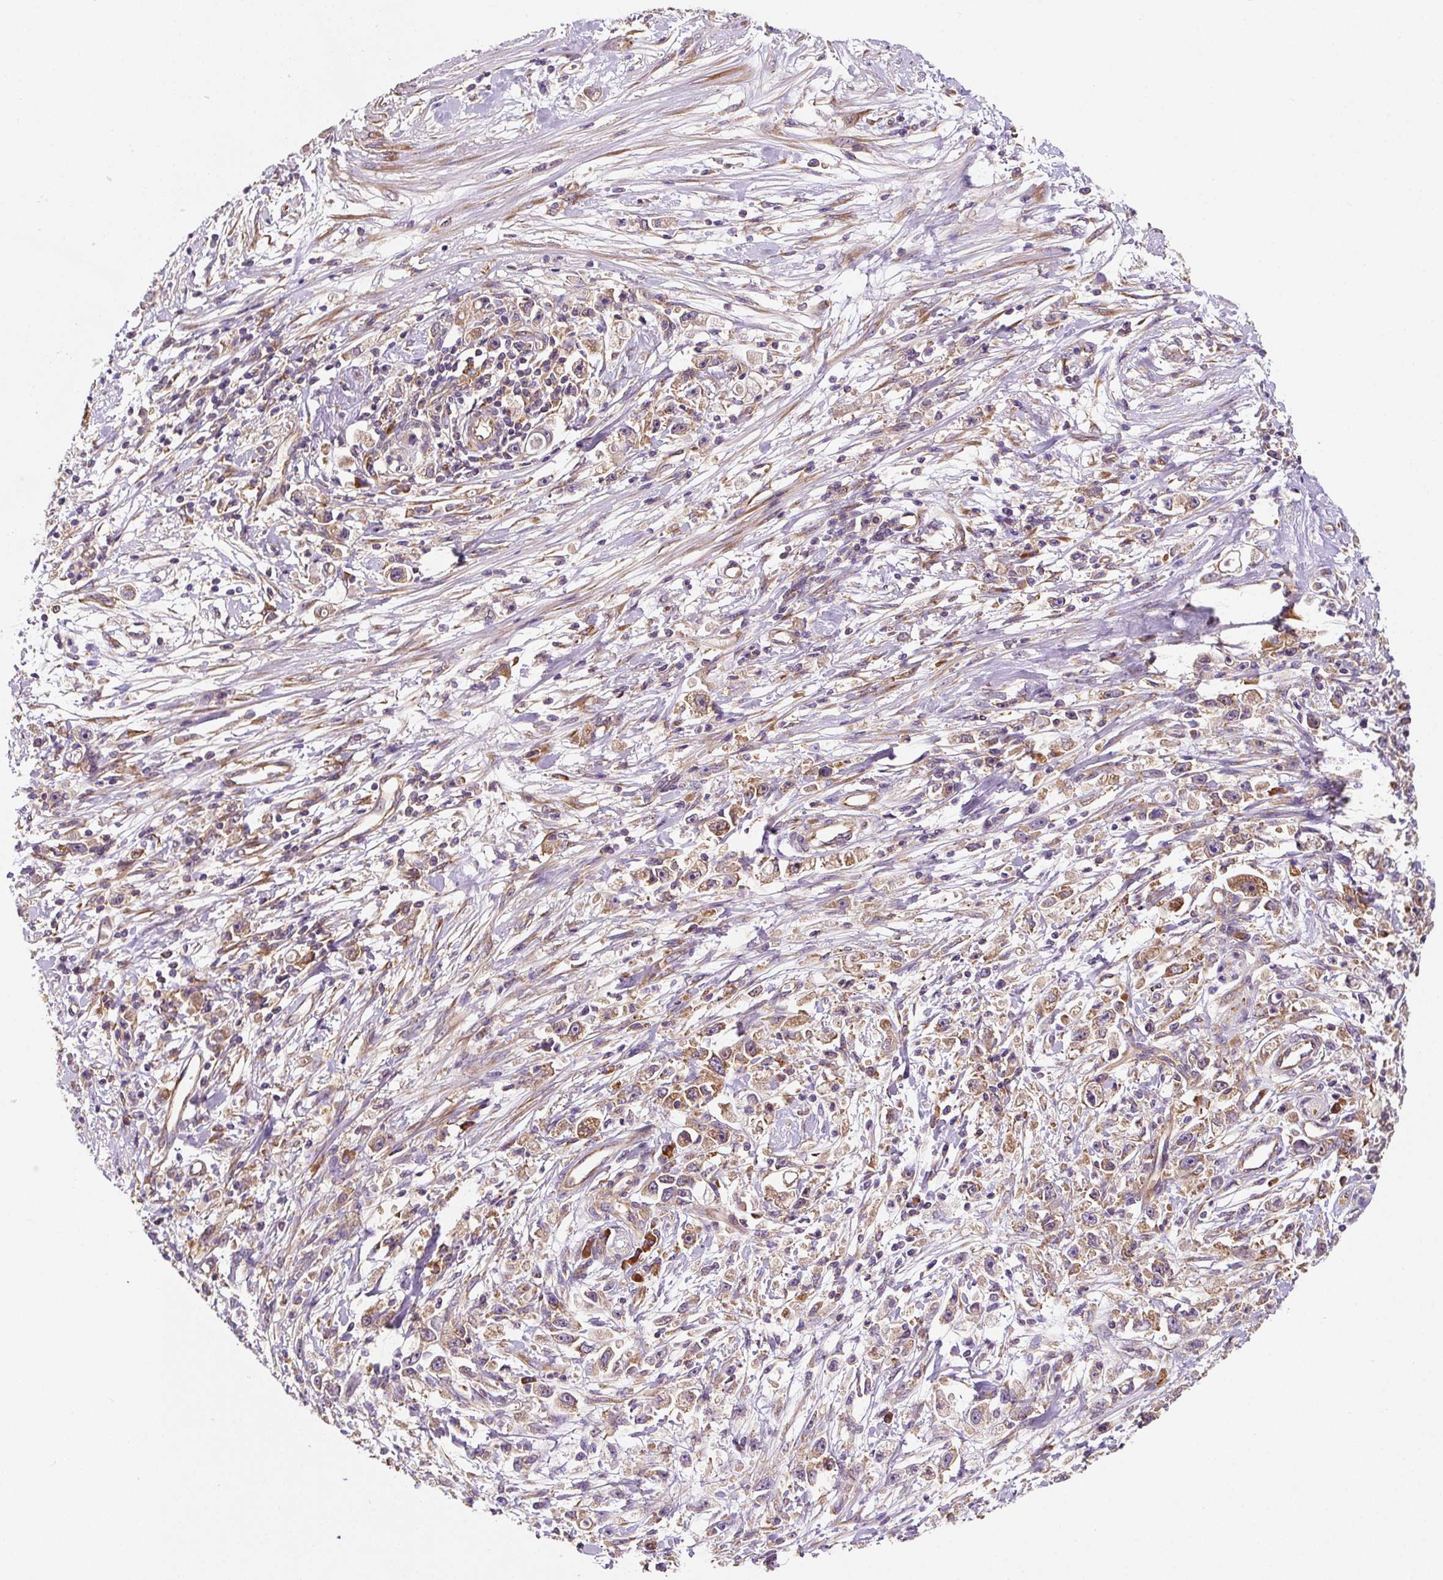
{"staining": {"intensity": "moderate", "quantity": ">75%", "location": "cytoplasmic/membranous"}, "tissue": "stomach cancer", "cell_type": "Tumor cells", "image_type": "cancer", "snomed": [{"axis": "morphology", "description": "Adenocarcinoma, NOS"}, {"axis": "topography", "description": "Stomach"}], "caption": "Protein analysis of stomach adenocarcinoma tissue exhibits moderate cytoplasmic/membranous expression in approximately >75% of tumor cells. (DAB (3,3'-diaminobenzidine) = brown stain, brightfield microscopy at high magnification).", "gene": "EIF2S2", "patient": {"sex": "female", "age": 59}}